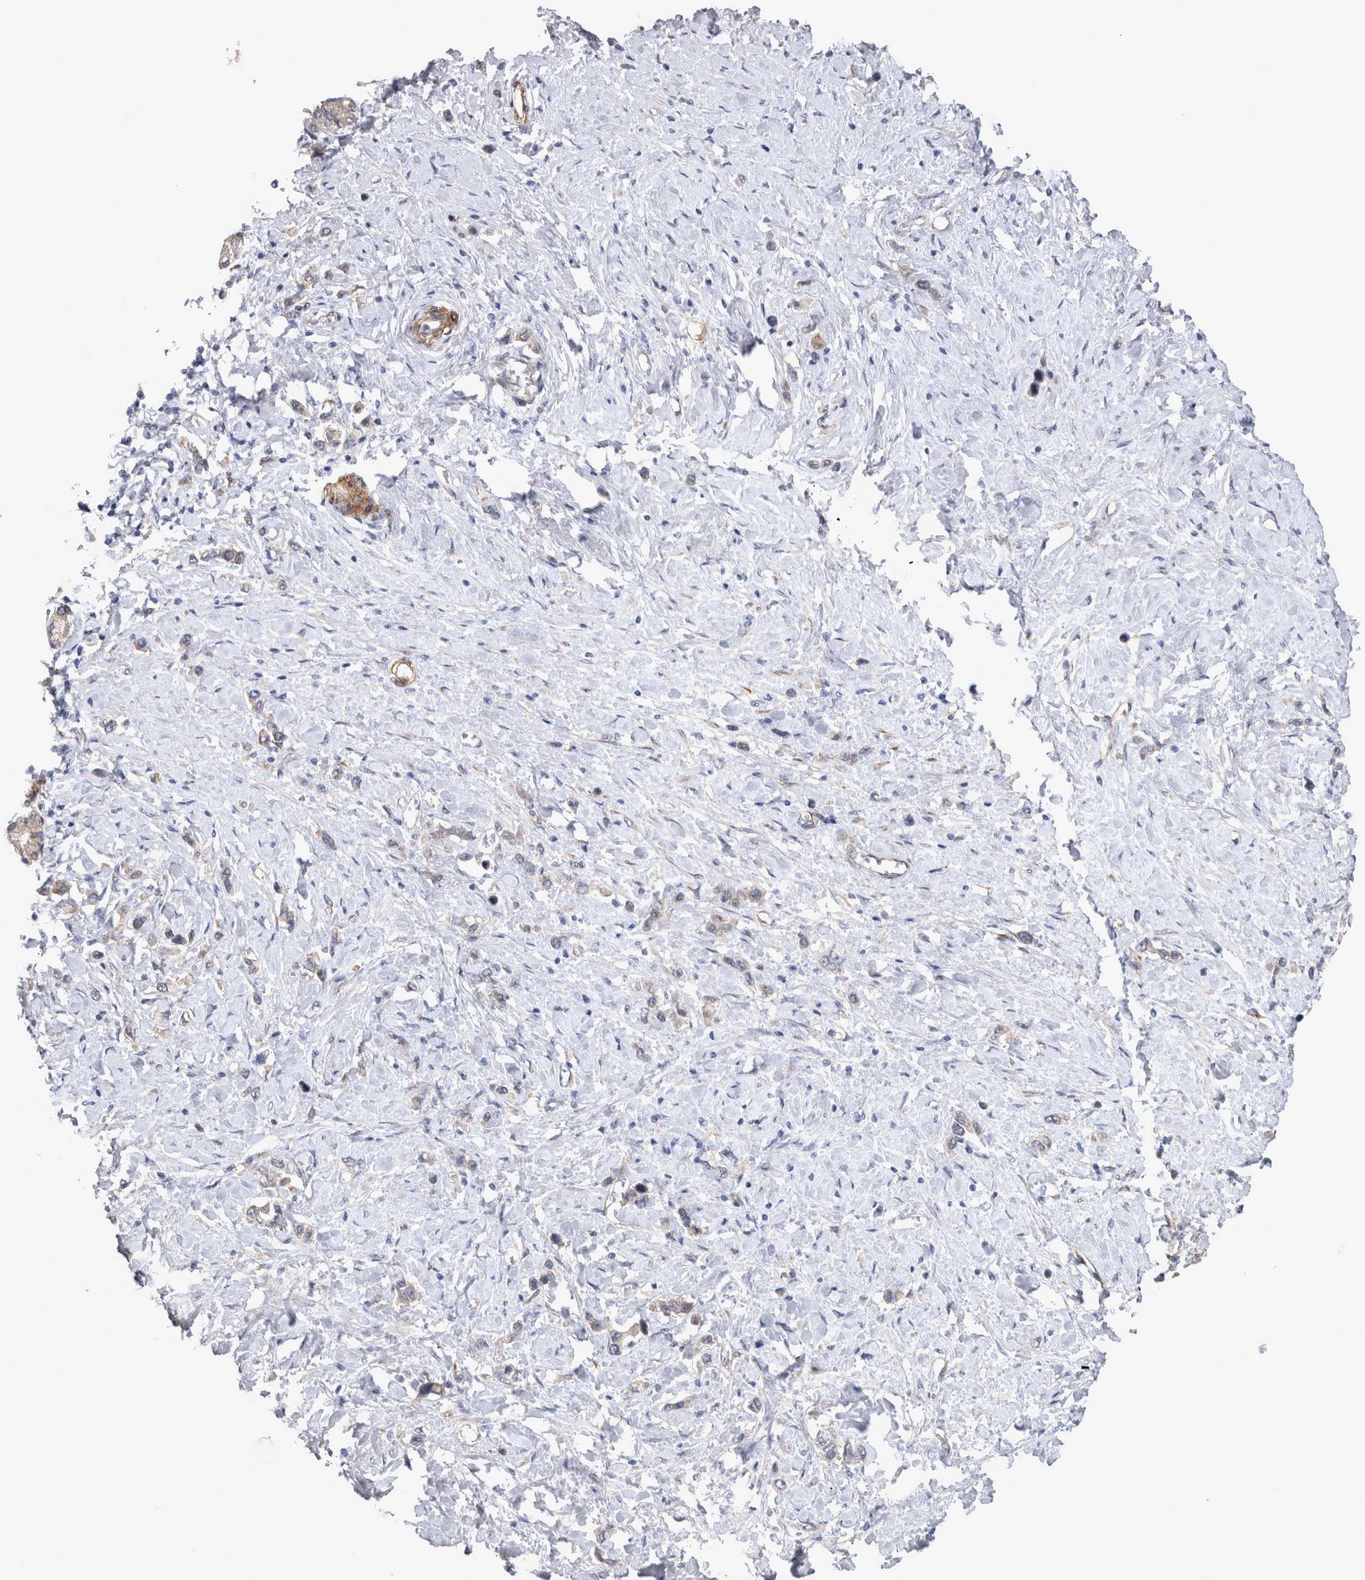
{"staining": {"intensity": "weak", "quantity": "25%-75%", "location": "cytoplasmic/membranous"}, "tissue": "stomach cancer", "cell_type": "Tumor cells", "image_type": "cancer", "snomed": [{"axis": "morphology", "description": "Adenocarcinoma, NOS"}, {"axis": "topography", "description": "Stomach"}], "caption": "DAB immunohistochemical staining of adenocarcinoma (stomach) exhibits weak cytoplasmic/membranous protein positivity in about 25%-75% of tumor cells.", "gene": "DDX6", "patient": {"sex": "female", "age": 65}}